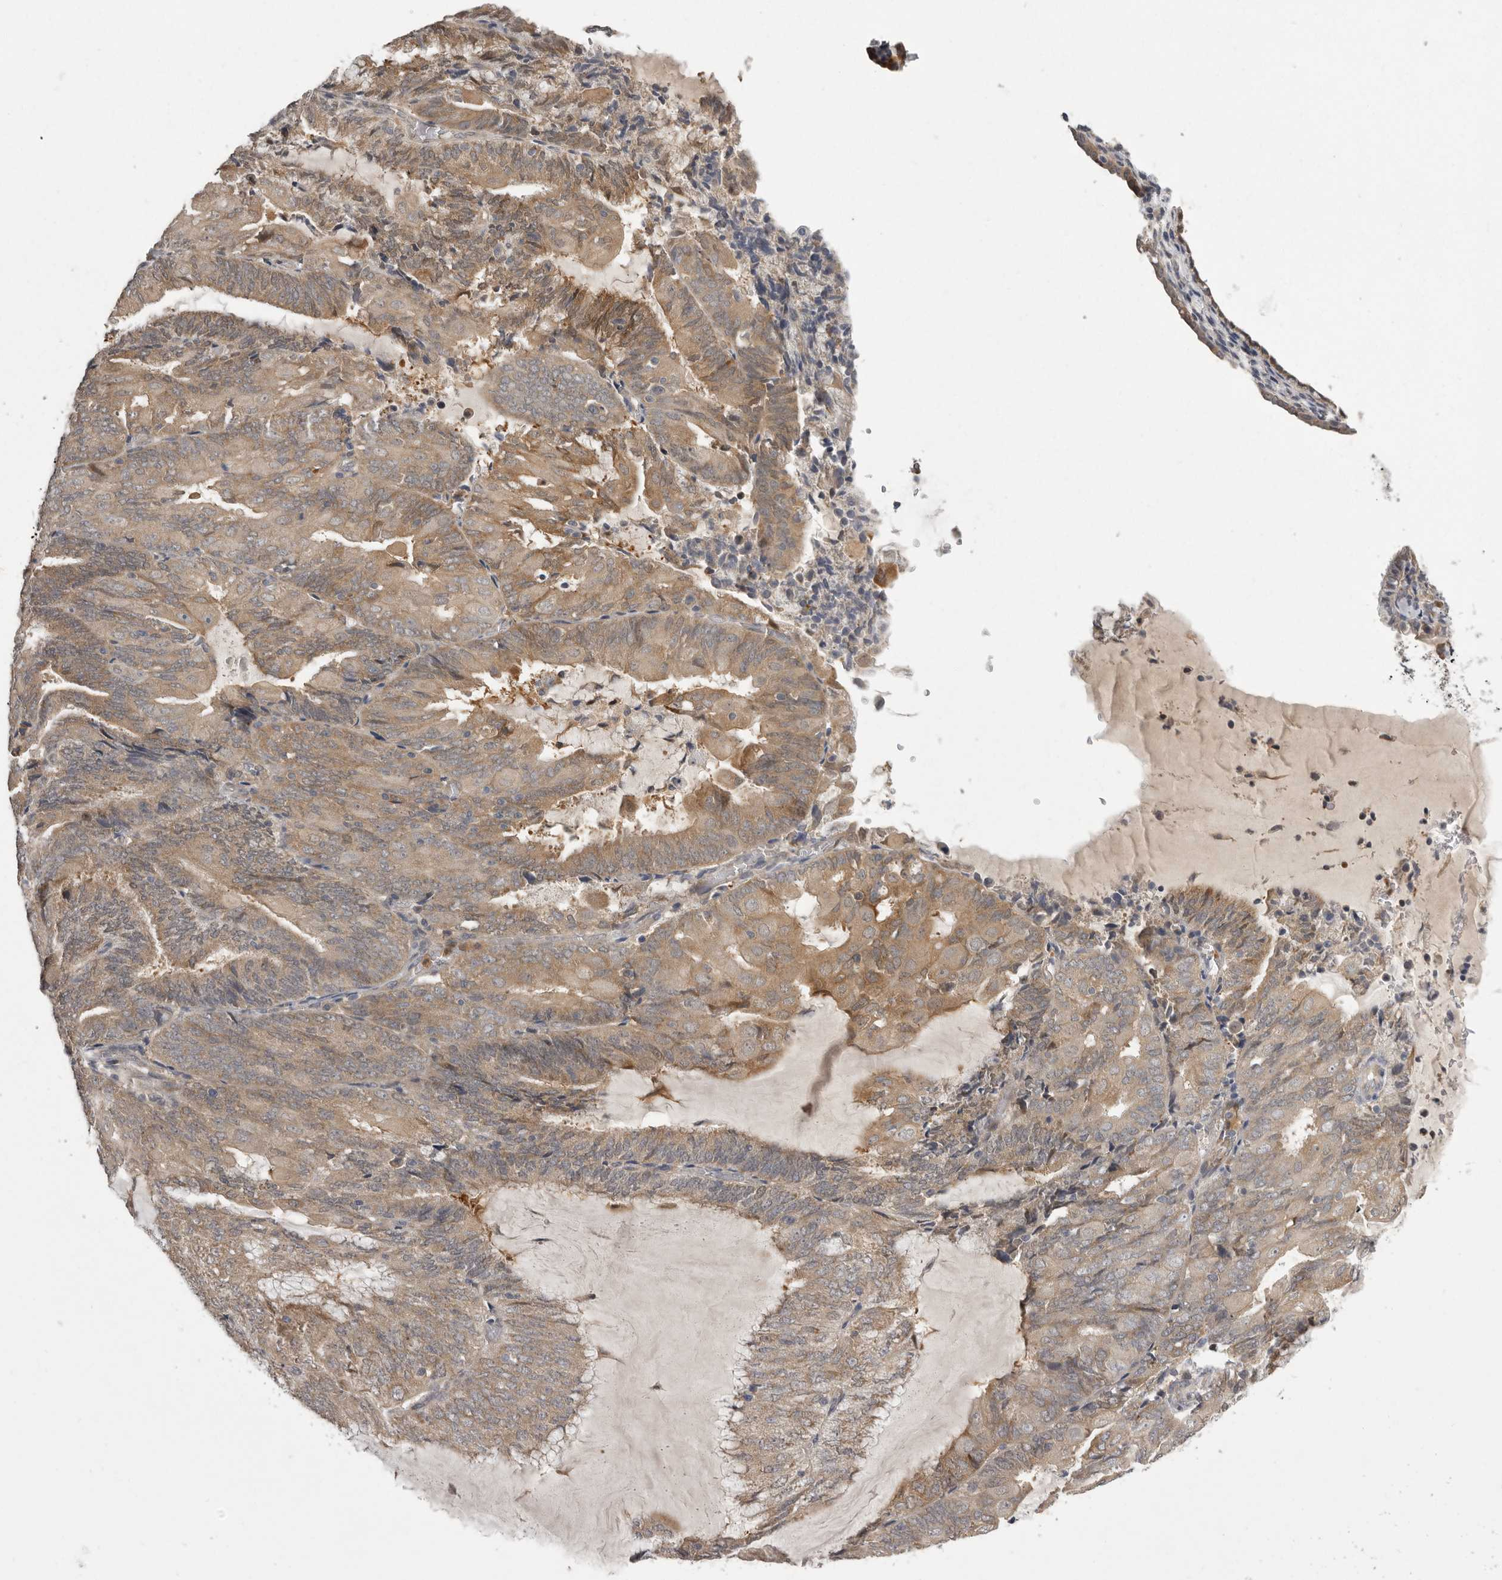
{"staining": {"intensity": "moderate", "quantity": "25%-75%", "location": "cytoplasmic/membranous"}, "tissue": "endometrial cancer", "cell_type": "Tumor cells", "image_type": "cancer", "snomed": [{"axis": "morphology", "description": "Adenocarcinoma, NOS"}, {"axis": "topography", "description": "Endometrium"}], "caption": "This is a photomicrograph of immunohistochemistry (IHC) staining of endometrial cancer (adenocarcinoma), which shows moderate expression in the cytoplasmic/membranous of tumor cells.", "gene": "RALGPS2", "patient": {"sex": "female", "age": 81}}